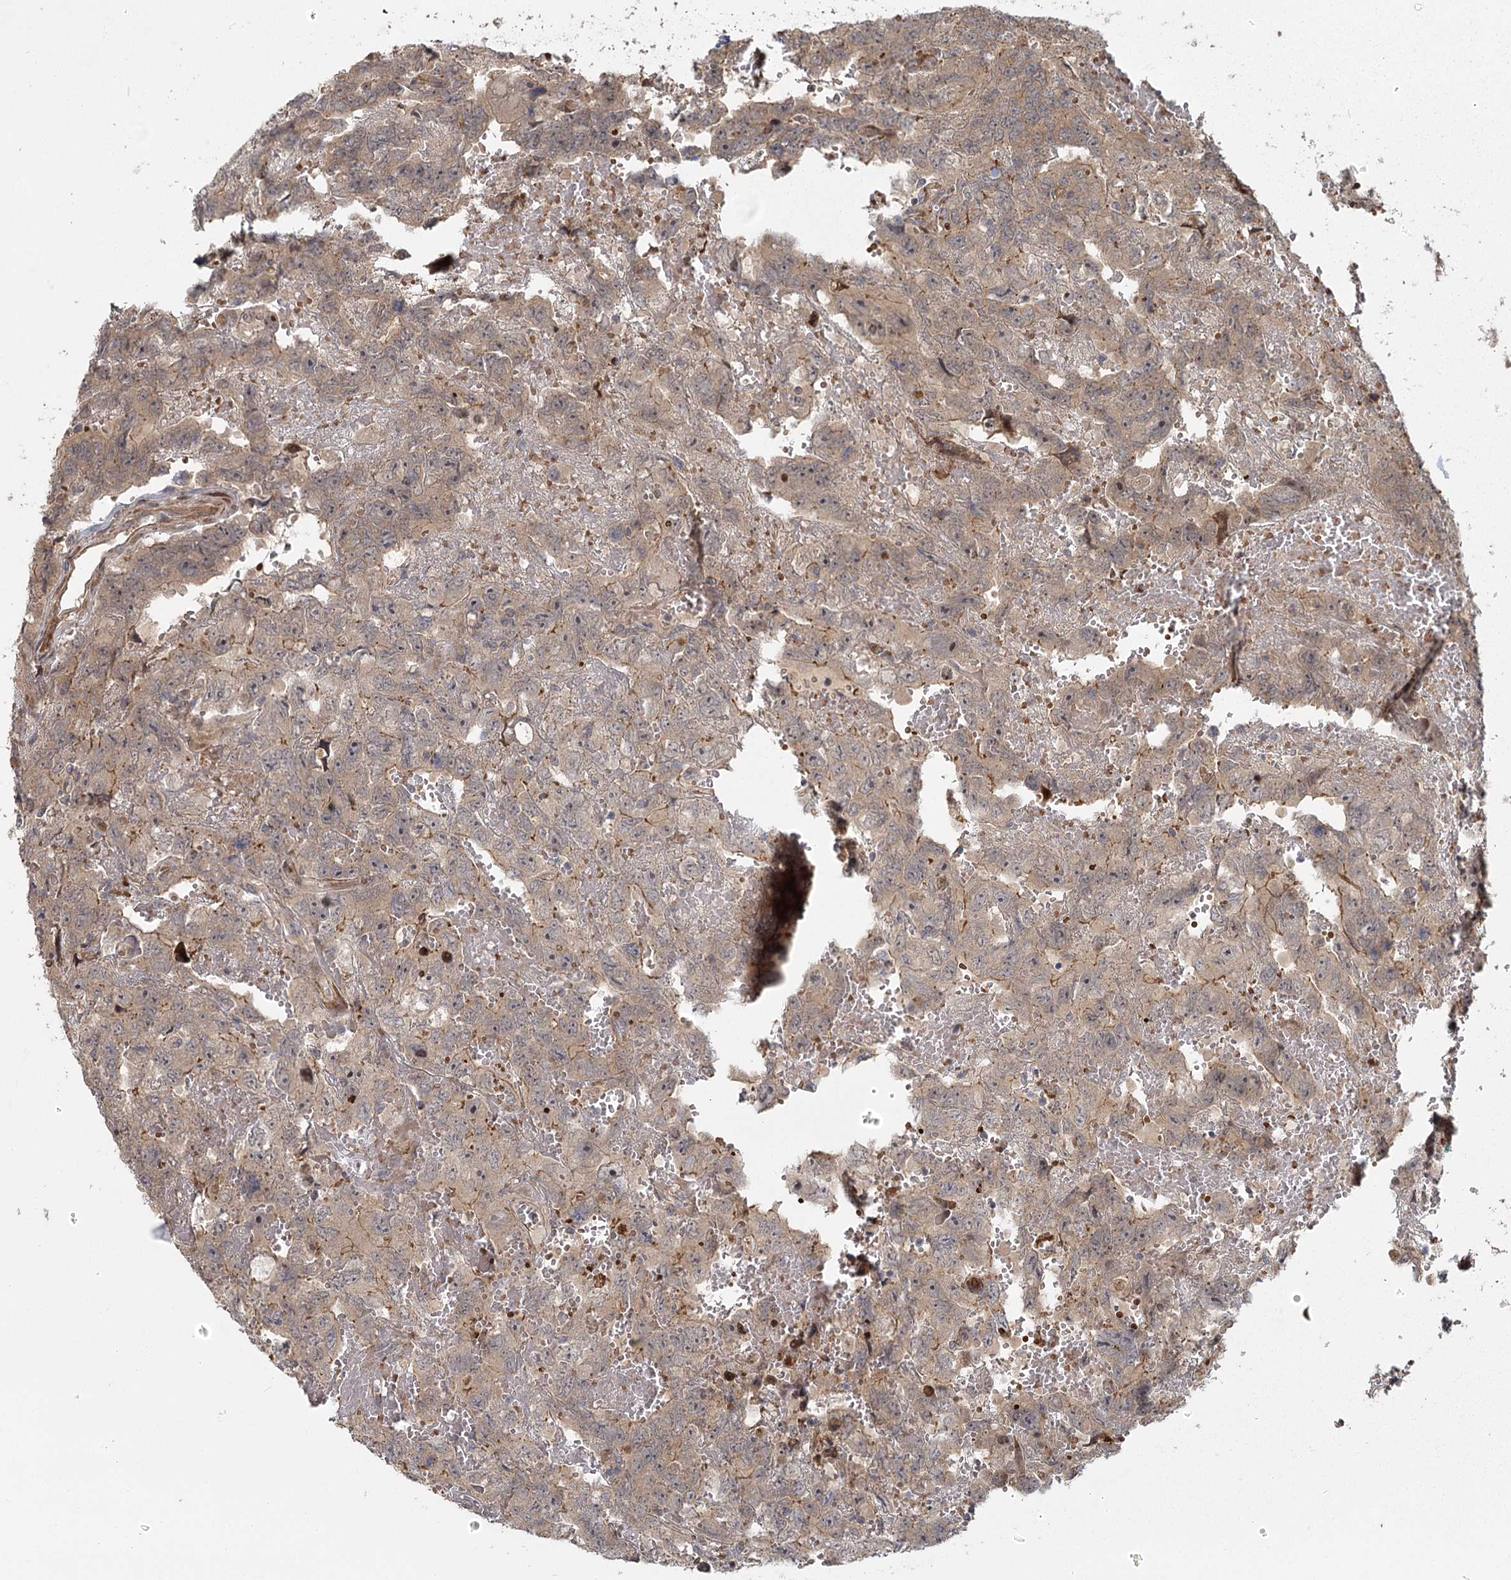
{"staining": {"intensity": "moderate", "quantity": "<25%", "location": "cytoplasmic/membranous"}, "tissue": "testis cancer", "cell_type": "Tumor cells", "image_type": "cancer", "snomed": [{"axis": "morphology", "description": "Carcinoma, Embryonal, NOS"}, {"axis": "topography", "description": "Testis"}], "caption": "Testis cancer (embryonal carcinoma) stained with DAB IHC exhibits low levels of moderate cytoplasmic/membranous expression in approximately <25% of tumor cells. Nuclei are stained in blue.", "gene": "RAPGEF6", "patient": {"sex": "male", "age": 45}}